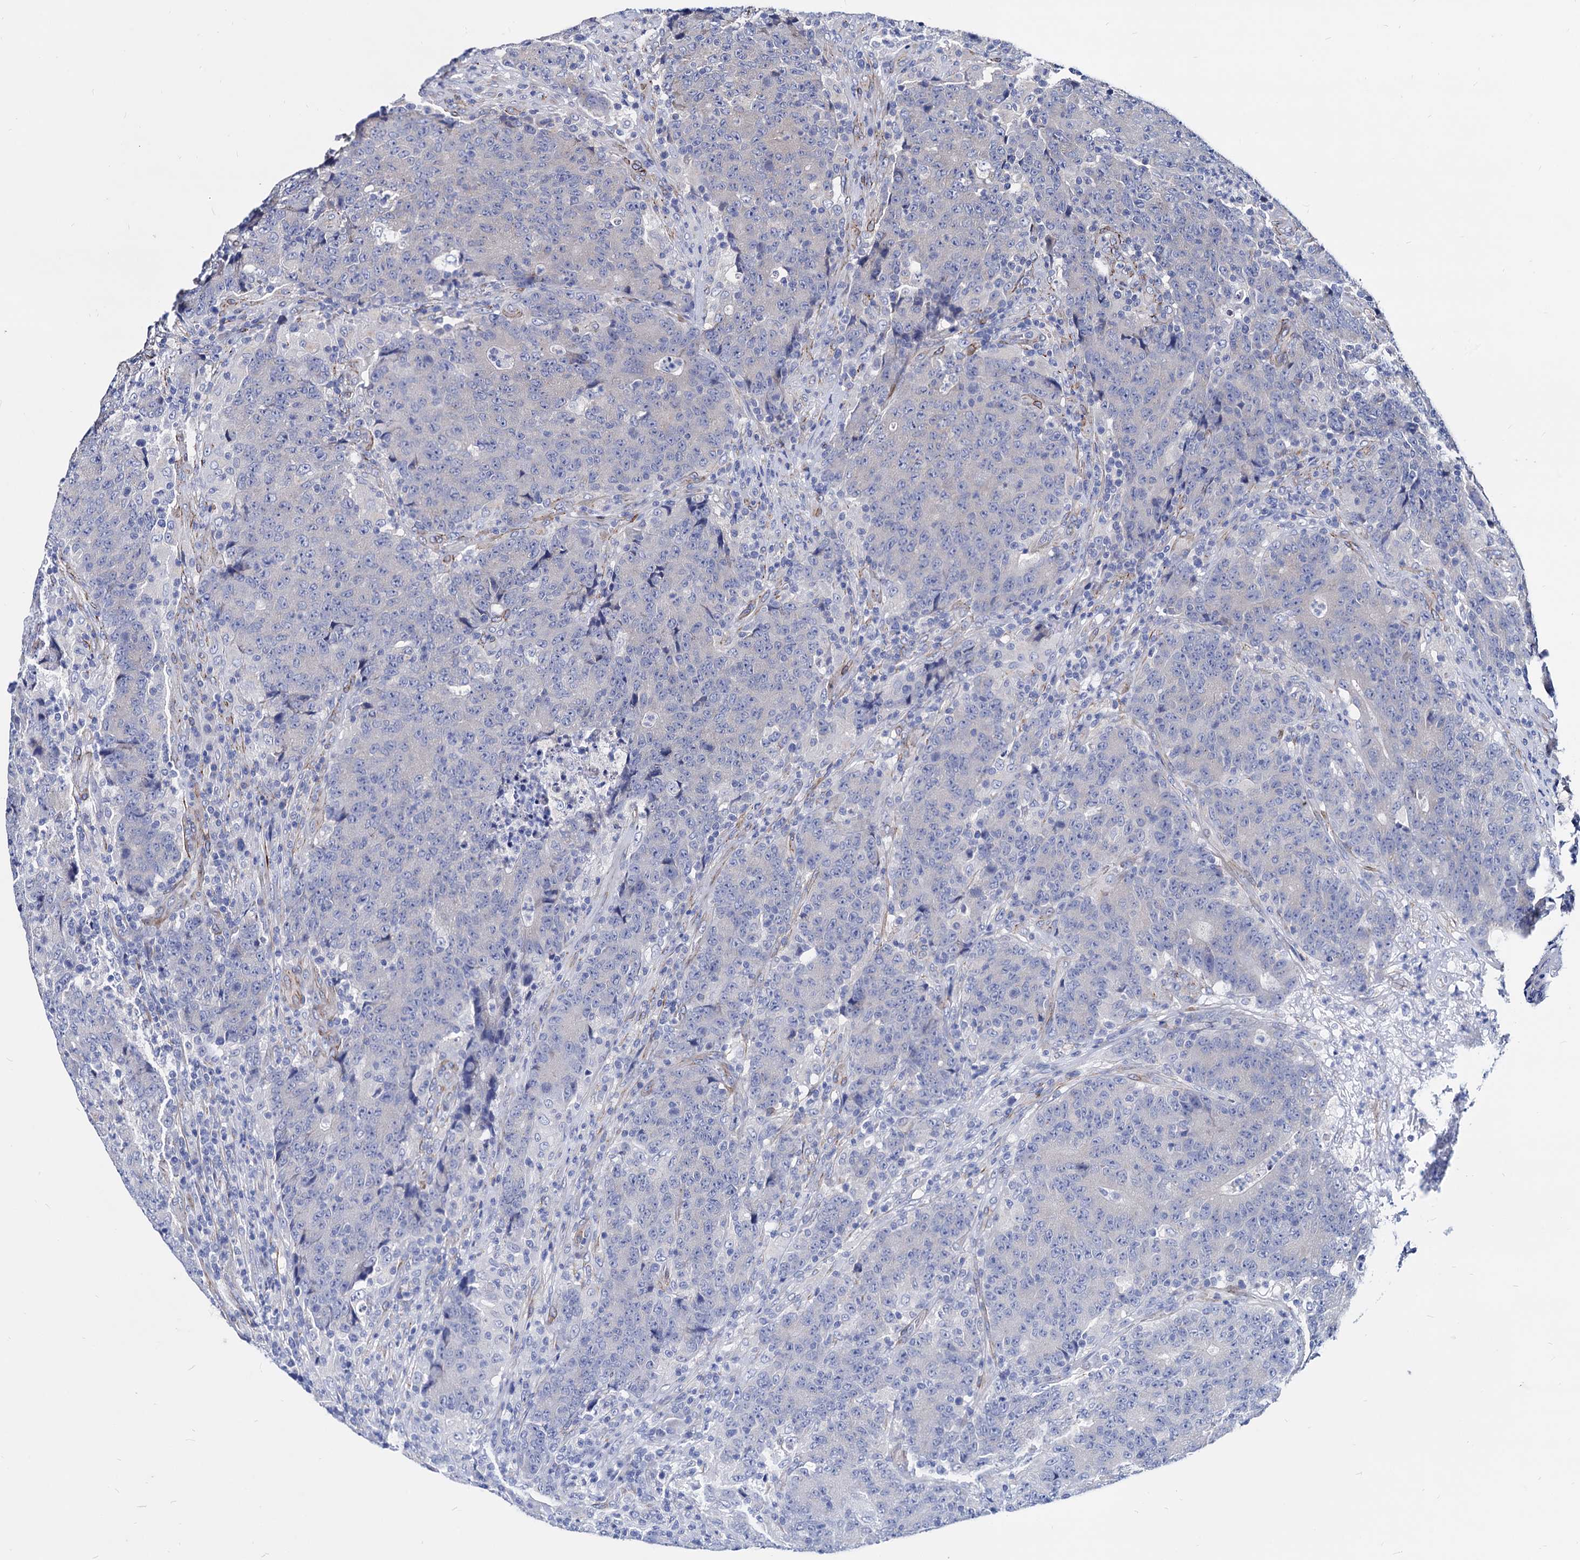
{"staining": {"intensity": "negative", "quantity": "none", "location": "none"}, "tissue": "colorectal cancer", "cell_type": "Tumor cells", "image_type": "cancer", "snomed": [{"axis": "morphology", "description": "Adenocarcinoma, NOS"}, {"axis": "topography", "description": "Colon"}], "caption": "Immunohistochemistry of human colorectal cancer (adenocarcinoma) demonstrates no staining in tumor cells.", "gene": "WDR11", "patient": {"sex": "female", "age": 75}}